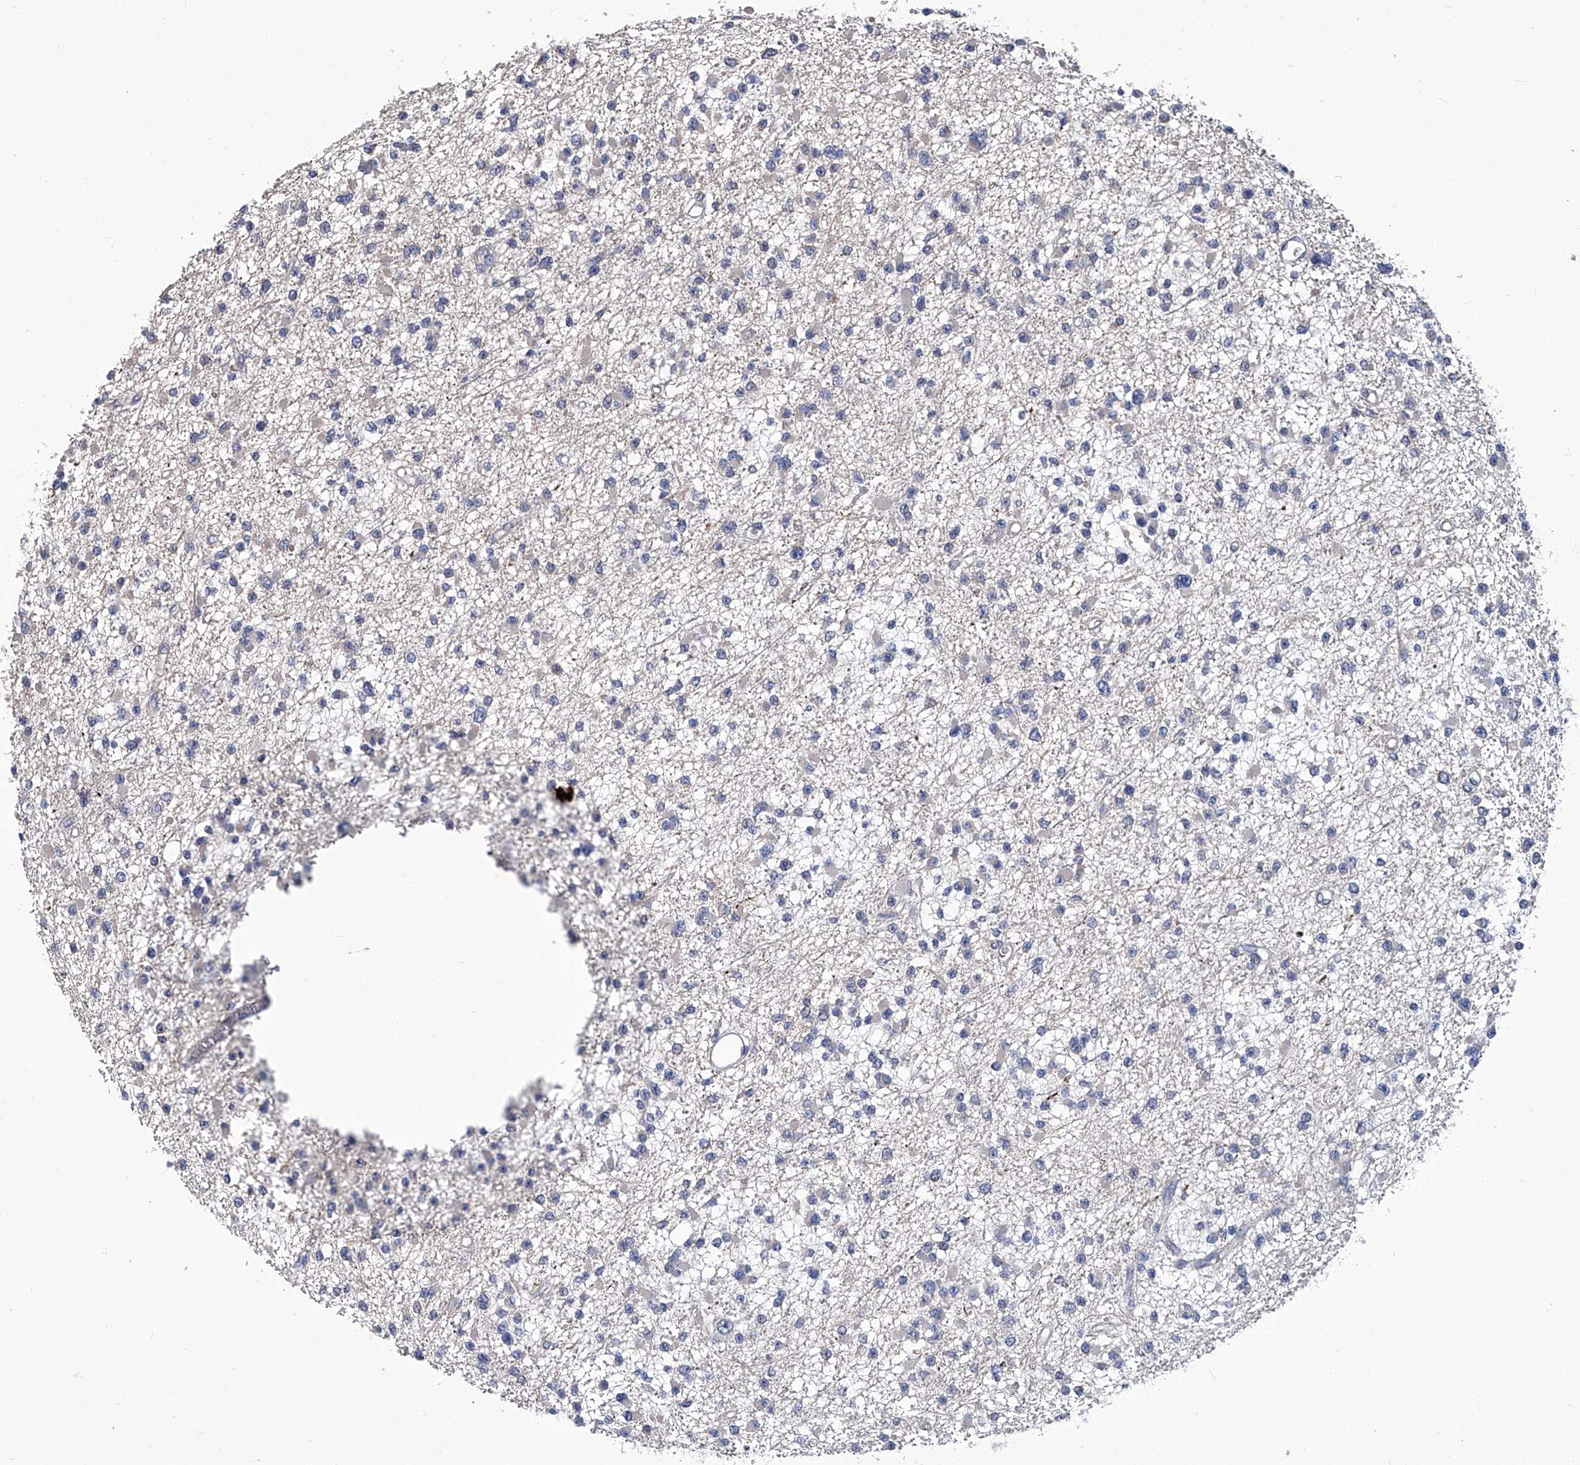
{"staining": {"intensity": "negative", "quantity": "none", "location": "none"}, "tissue": "glioma", "cell_type": "Tumor cells", "image_type": "cancer", "snomed": [{"axis": "morphology", "description": "Glioma, malignant, Low grade"}, {"axis": "topography", "description": "Brain"}], "caption": "IHC image of human glioma stained for a protein (brown), which demonstrates no staining in tumor cells.", "gene": "TGFBR1", "patient": {"sex": "female", "age": 22}}